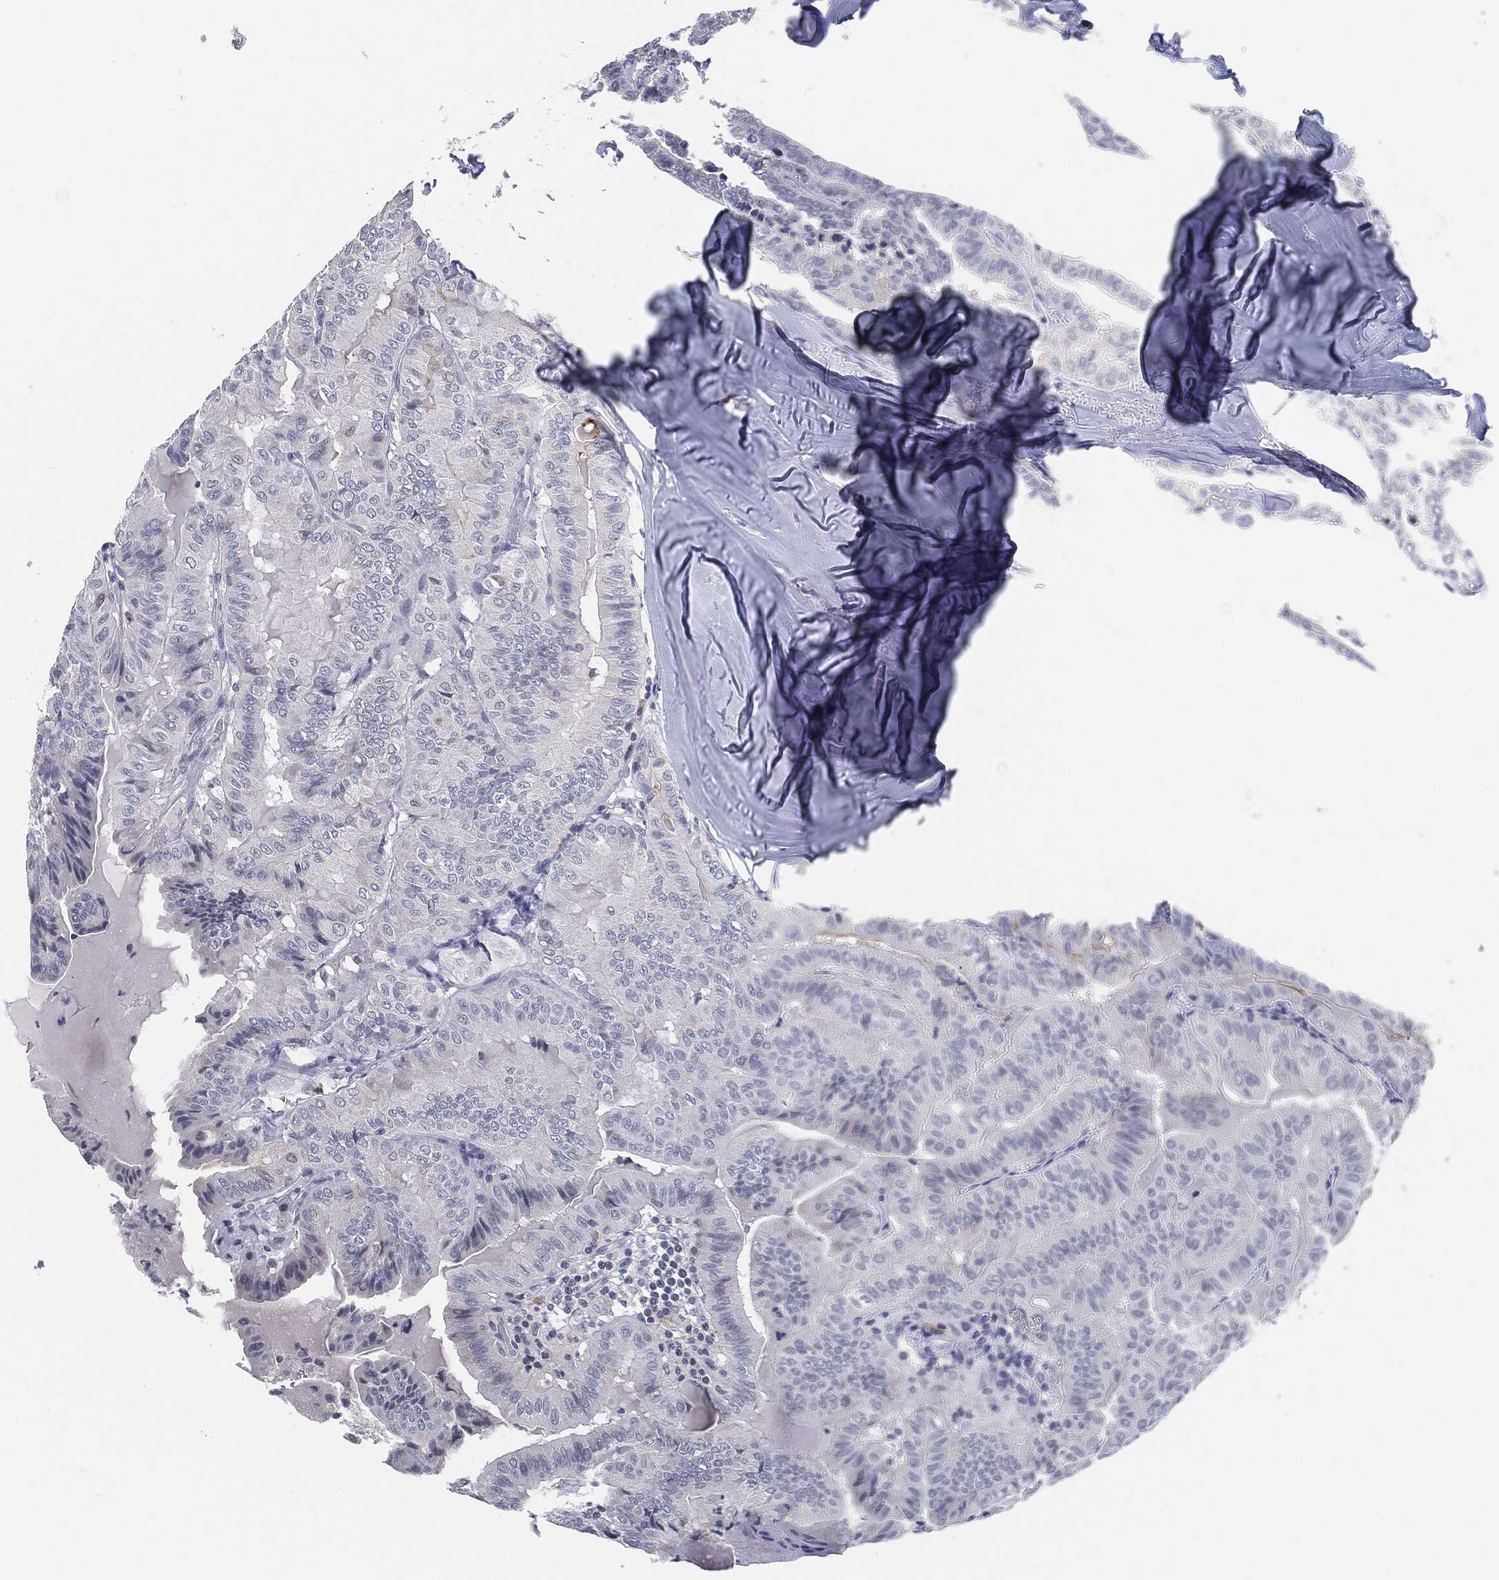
{"staining": {"intensity": "negative", "quantity": "none", "location": "none"}, "tissue": "thyroid cancer", "cell_type": "Tumor cells", "image_type": "cancer", "snomed": [{"axis": "morphology", "description": "Papillary adenocarcinoma, NOS"}, {"axis": "topography", "description": "Thyroid gland"}], "caption": "Immunohistochemistry of thyroid papillary adenocarcinoma shows no staining in tumor cells.", "gene": "PROM1", "patient": {"sex": "female", "age": 68}}